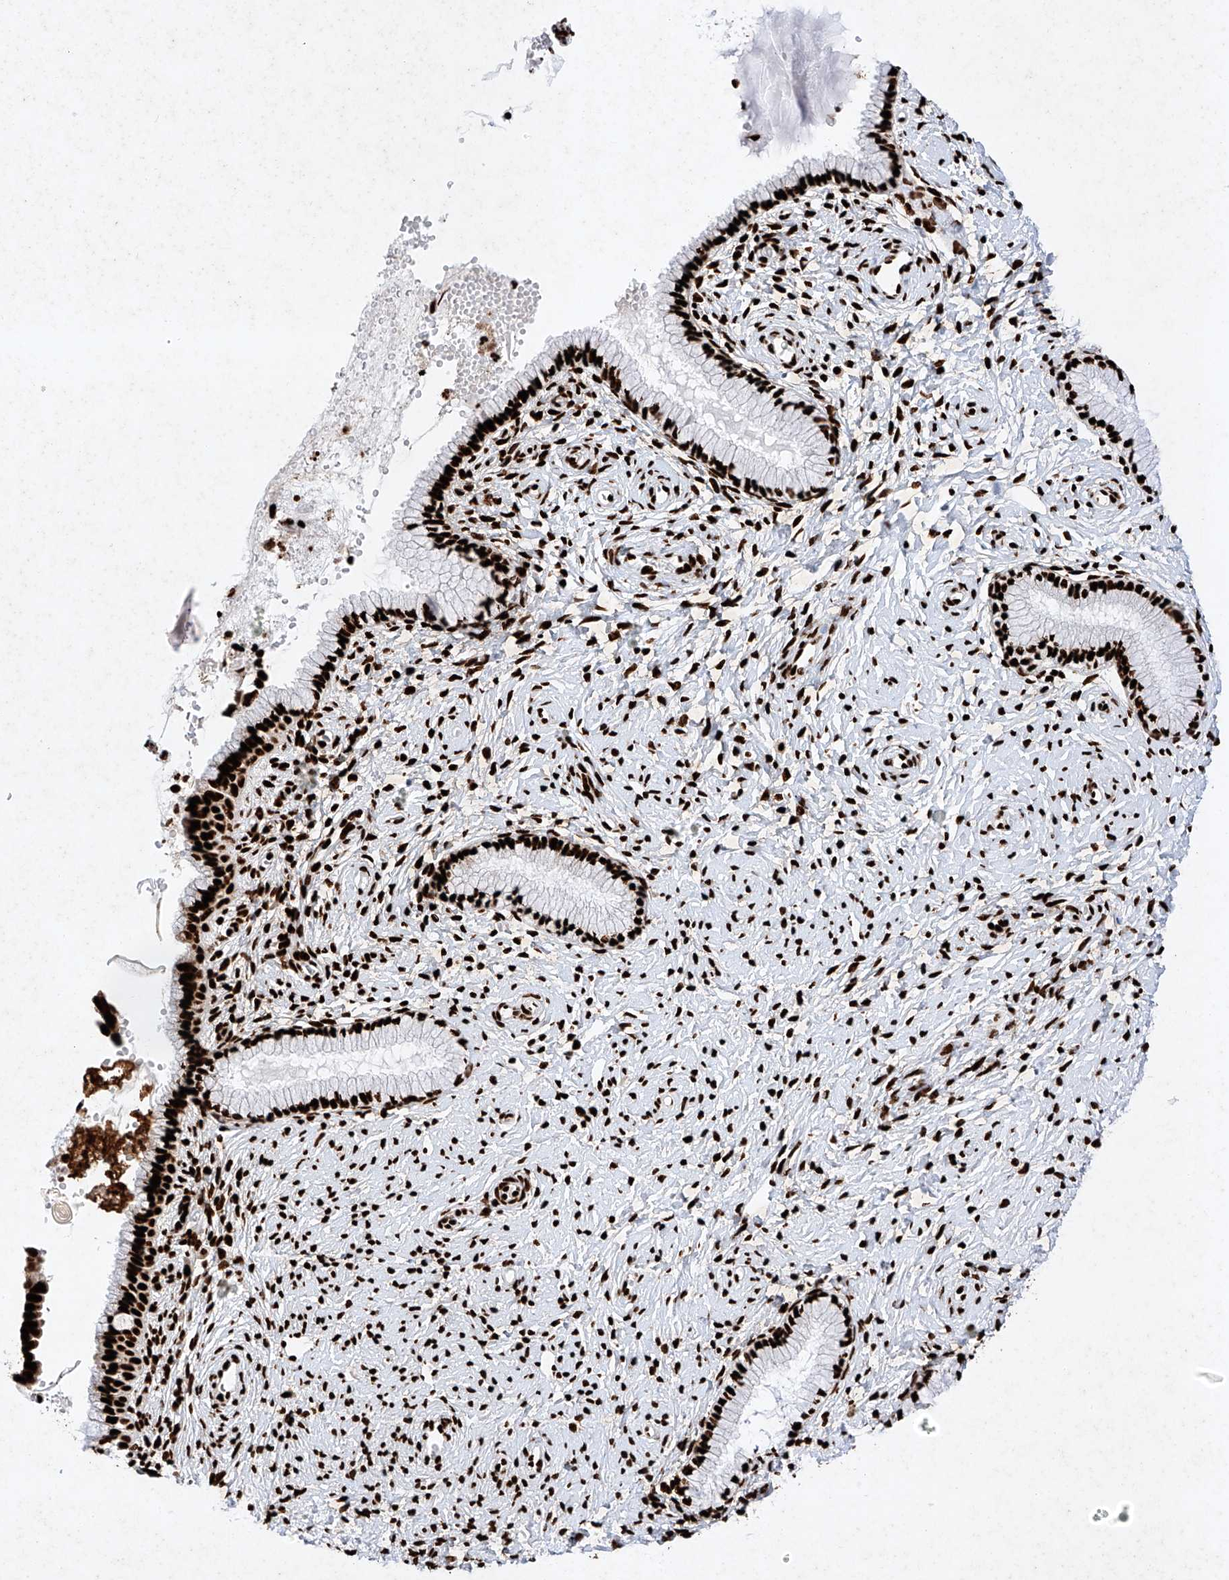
{"staining": {"intensity": "strong", "quantity": ">75%", "location": "nuclear"}, "tissue": "cervix", "cell_type": "Glandular cells", "image_type": "normal", "snomed": [{"axis": "morphology", "description": "Normal tissue, NOS"}, {"axis": "topography", "description": "Cervix"}], "caption": "The immunohistochemical stain highlights strong nuclear expression in glandular cells of benign cervix.", "gene": "SRSF6", "patient": {"sex": "female", "age": 33}}